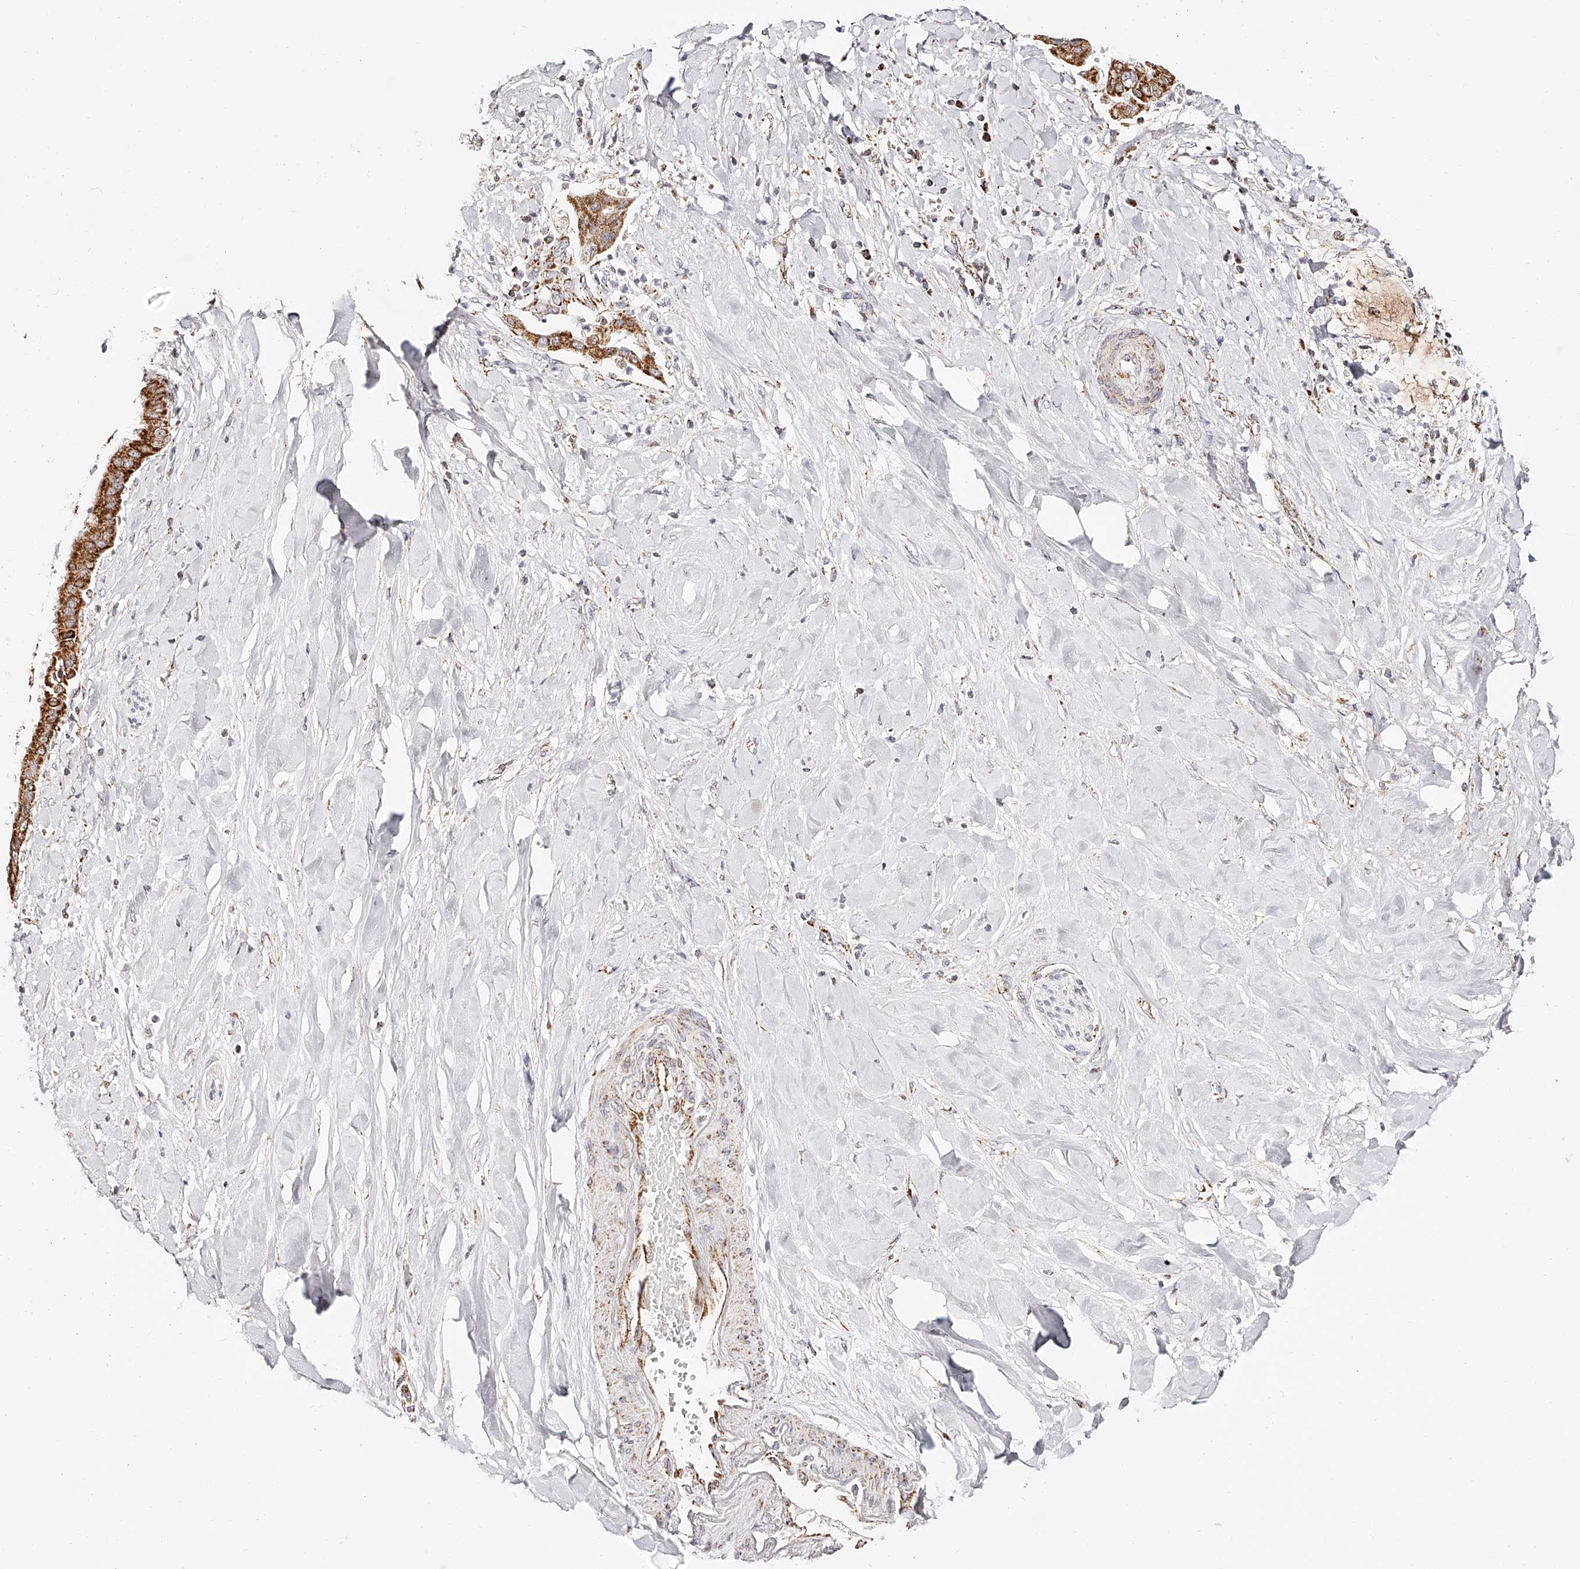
{"staining": {"intensity": "strong", "quantity": ">75%", "location": "cytoplasmic/membranous"}, "tissue": "liver cancer", "cell_type": "Tumor cells", "image_type": "cancer", "snomed": [{"axis": "morphology", "description": "Cholangiocarcinoma"}, {"axis": "topography", "description": "Liver"}], "caption": "The immunohistochemical stain highlights strong cytoplasmic/membranous staining in tumor cells of liver cancer tissue.", "gene": "NDUFV3", "patient": {"sex": "female", "age": 54}}